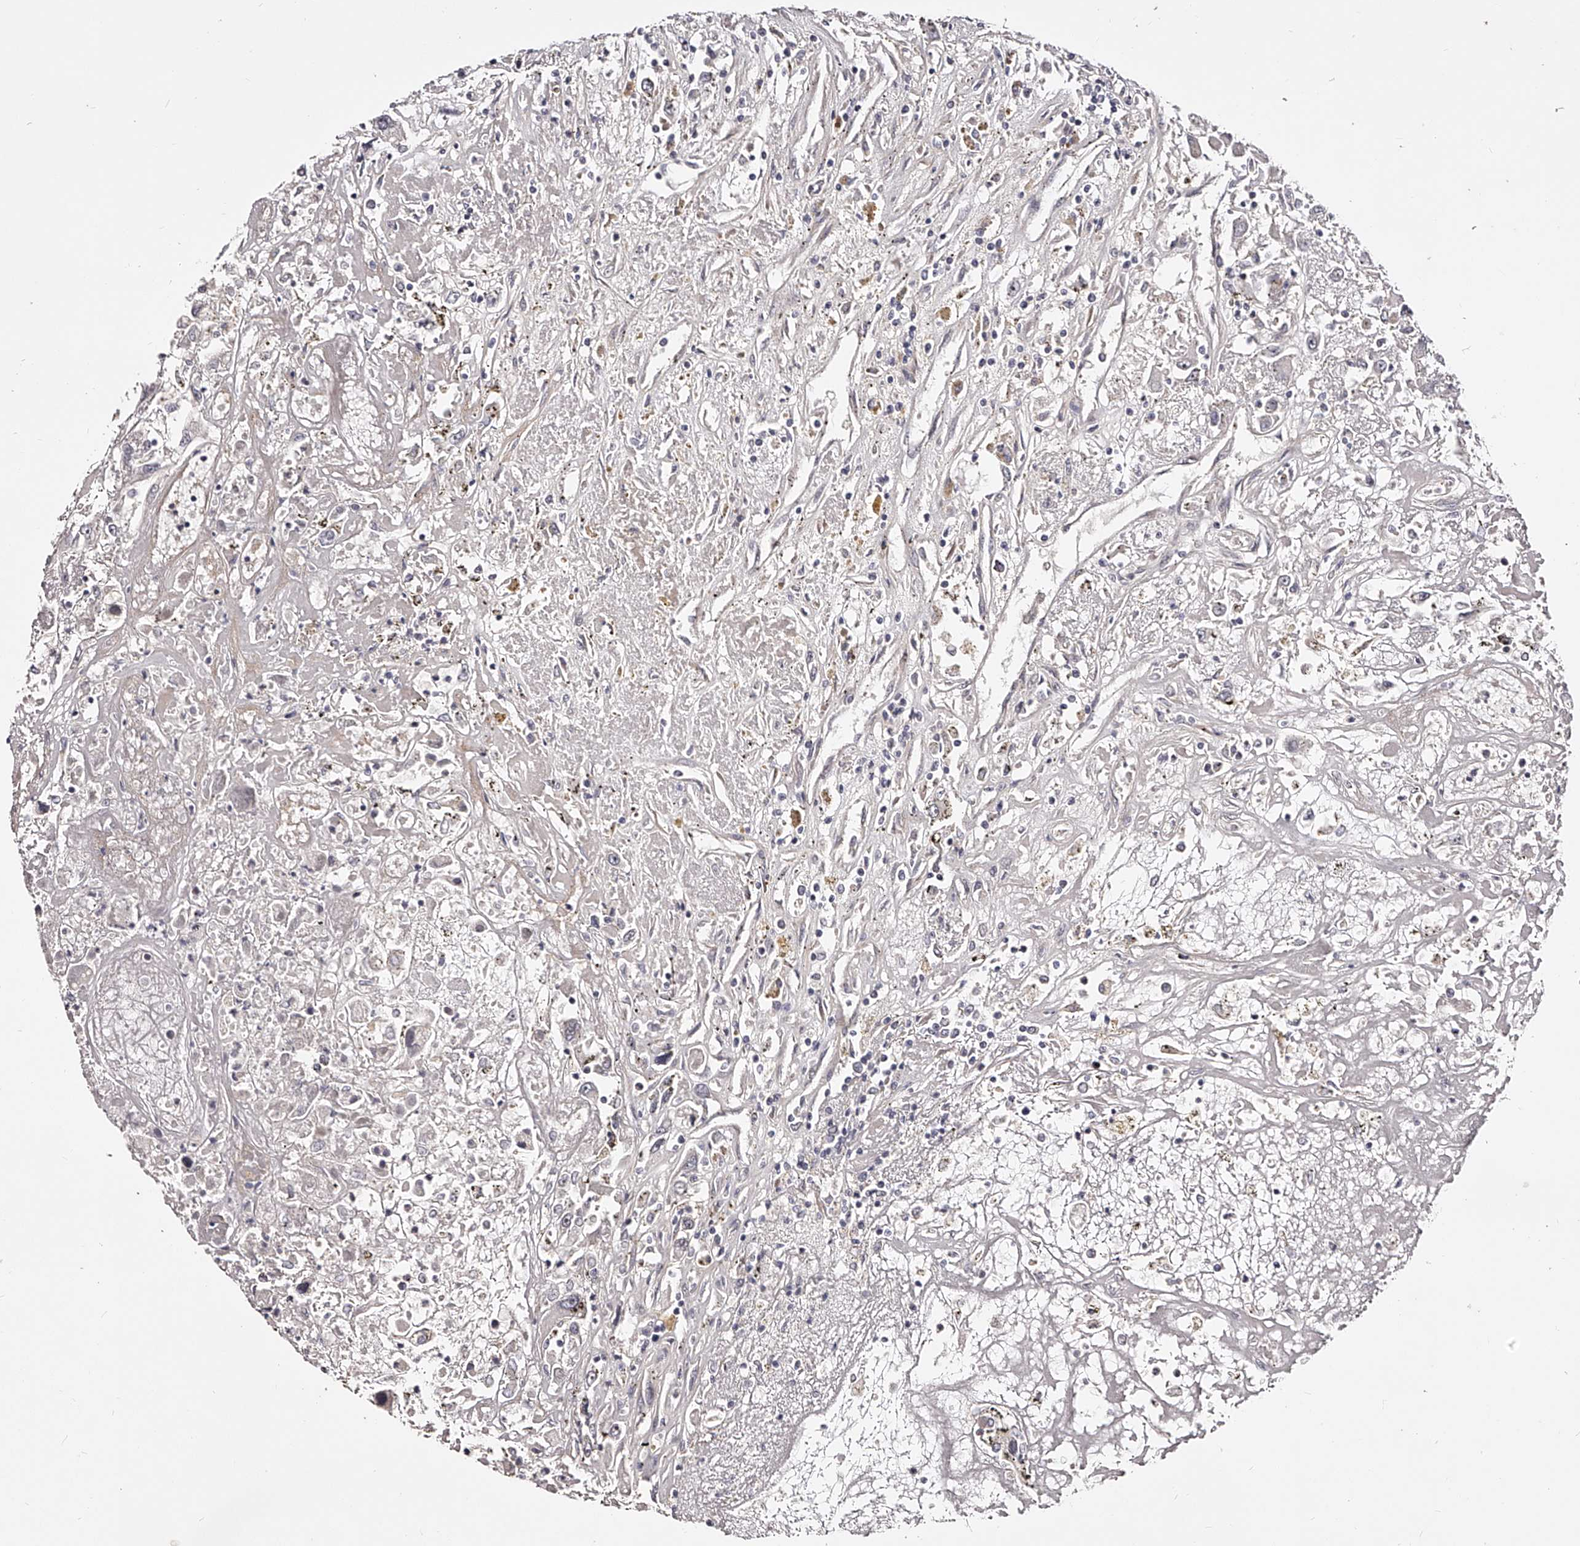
{"staining": {"intensity": "negative", "quantity": "none", "location": "none"}, "tissue": "renal cancer", "cell_type": "Tumor cells", "image_type": "cancer", "snomed": [{"axis": "morphology", "description": "Adenocarcinoma, NOS"}, {"axis": "topography", "description": "Kidney"}], "caption": "Tumor cells are negative for brown protein staining in renal adenocarcinoma.", "gene": "ZNF502", "patient": {"sex": "female", "age": 52}}